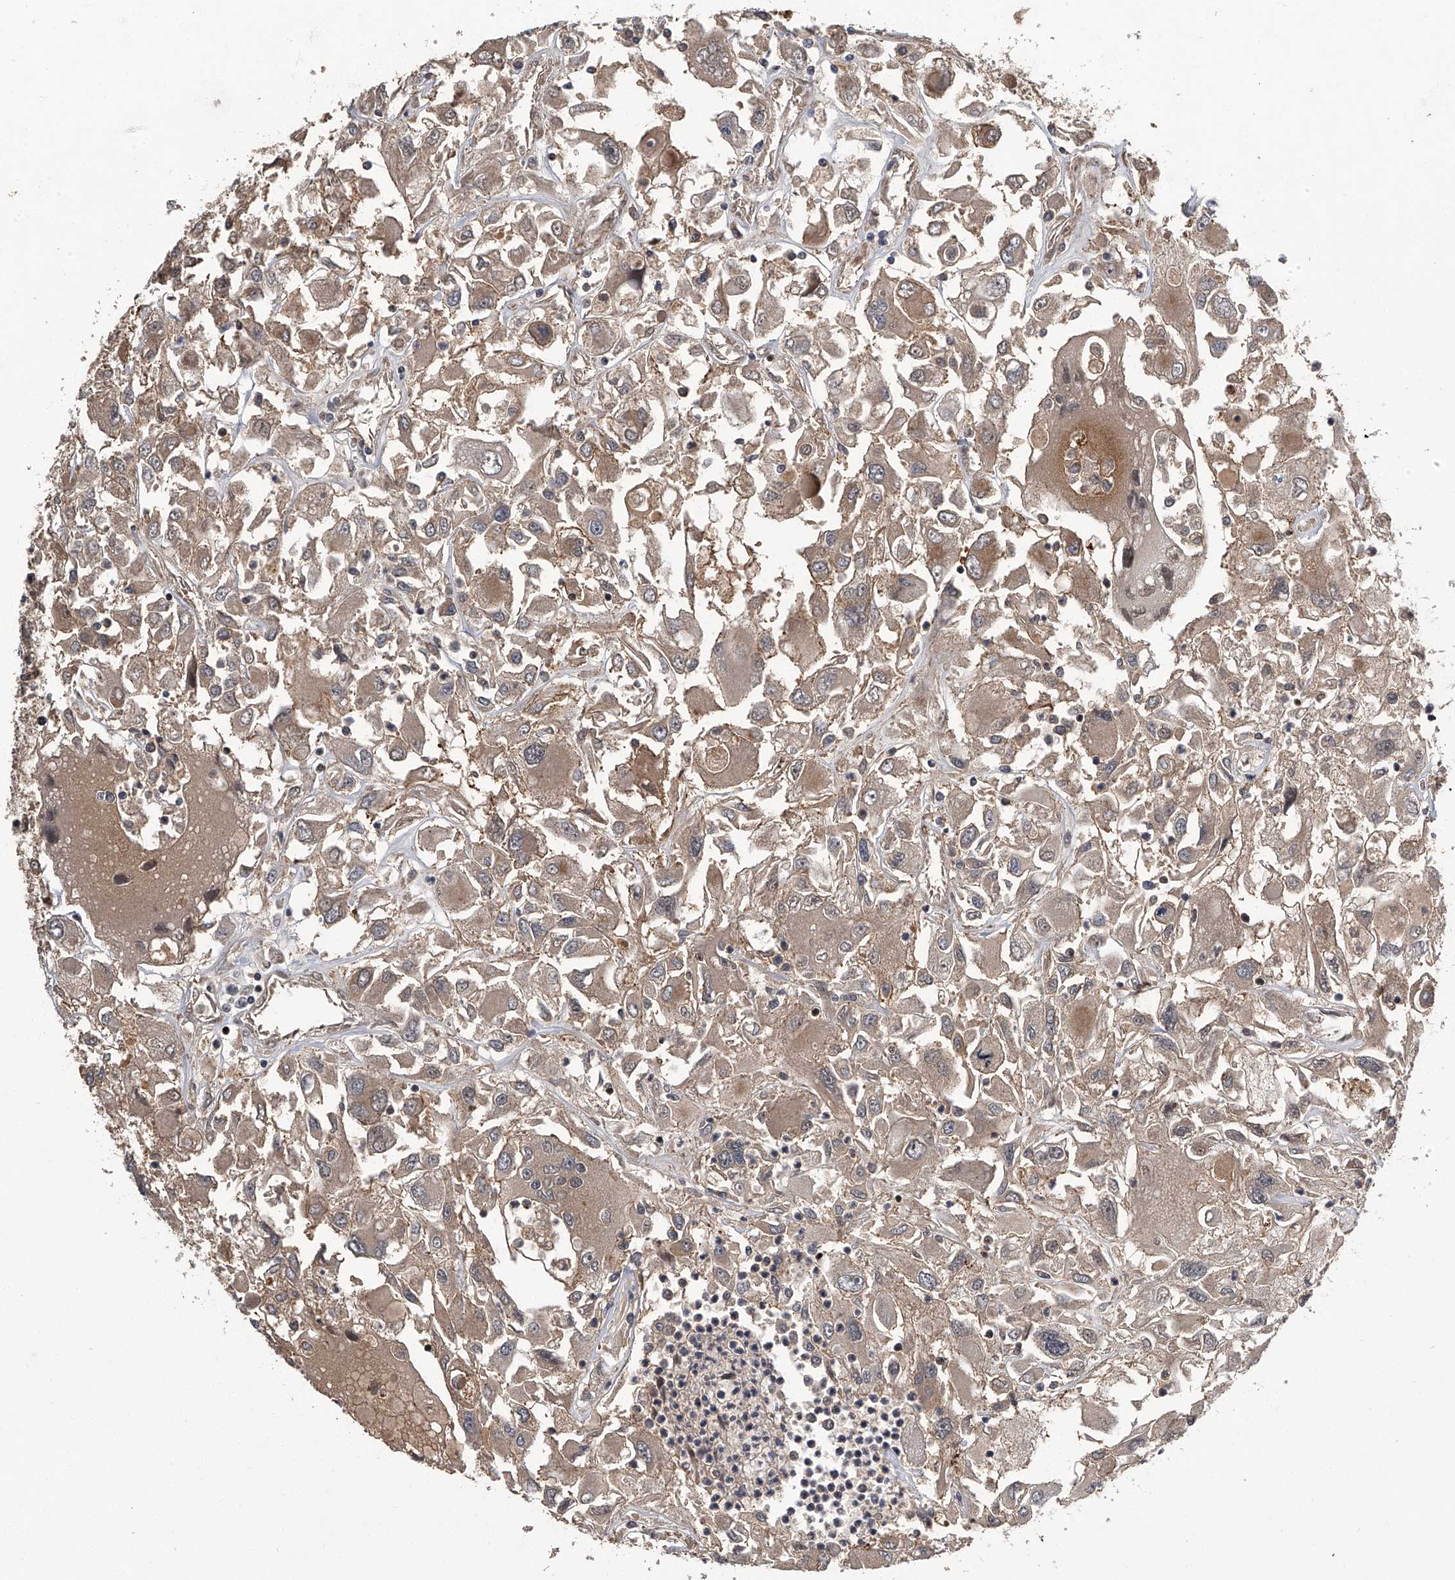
{"staining": {"intensity": "weak", "quantity": ">75%", "location": "cytoplasmic/membranous"}, "tissue": "renal cancer", "cell_type": "Tumor cells", "image_type": "cancer", "snomed": [{"axis": "morphology", "description": "Adenocarcinoma, NOS"}, {"axis": "topography", "description": "Kidney"}], "caption": "Tumor cells demonstrate low levels of weak cytoplasmic/membranous staining in about >75% of cells in renal cancer.", "gene": "SLC12A8", "patient": {"sex": "female", "age": 52}}